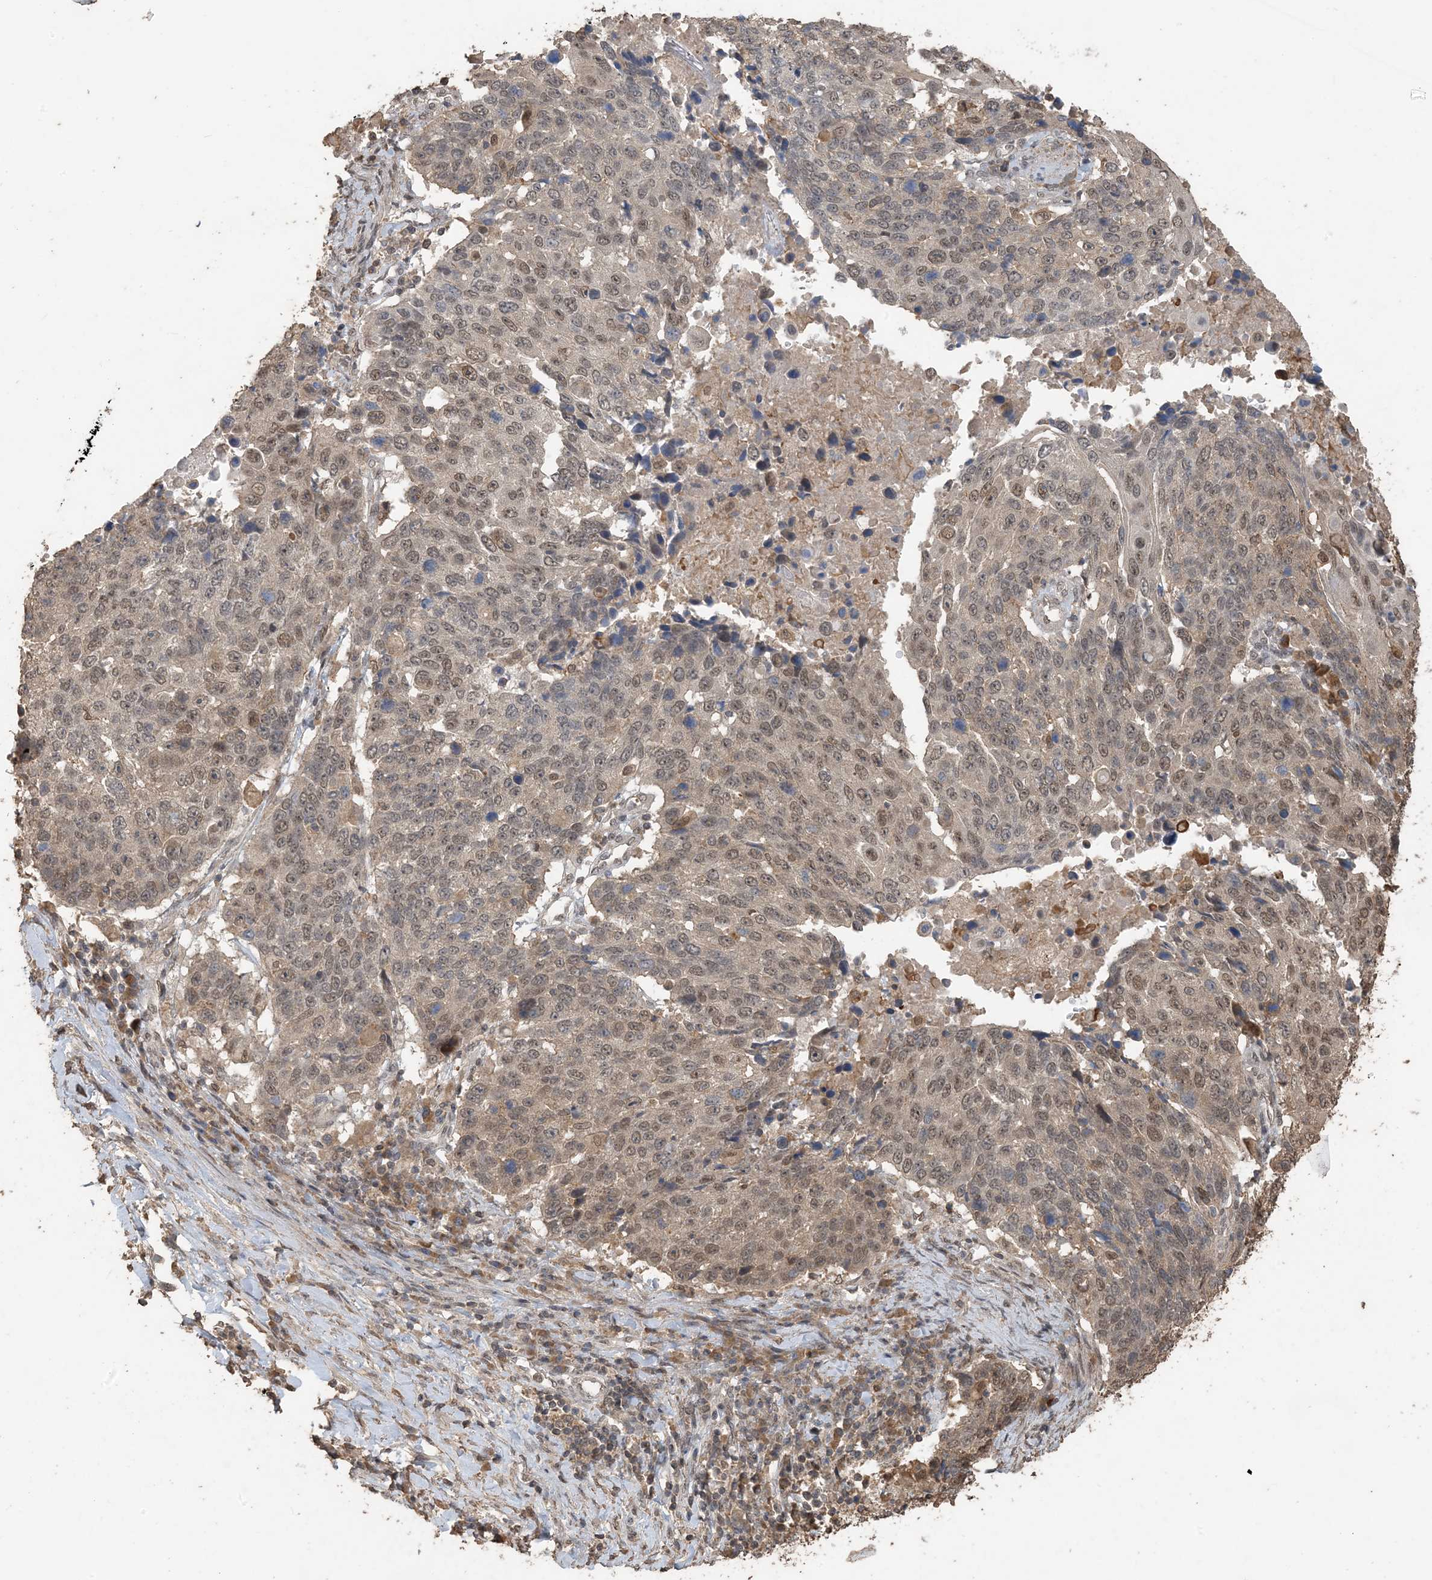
{"staining": {"intensity": "moderate", "quantity": ">75%", "location": "nuclear"}, "tissue": "lung cancer", "cell_type": "Tumor cells", "image_type": "cancer", "snomed": [{"axis": "morphology", "description": "Squamous cell carcinoma, NOS"}, {"axis": "topography", "description": "Lung"}], "caption": "IHC of human squamous cell carcinoma (lung) shows medium levels of moderate nuclear expression in approximately >75% of tumor cells.", "gene": "ZC3H12A", "patient": {"sex": "male", "age": 66}}